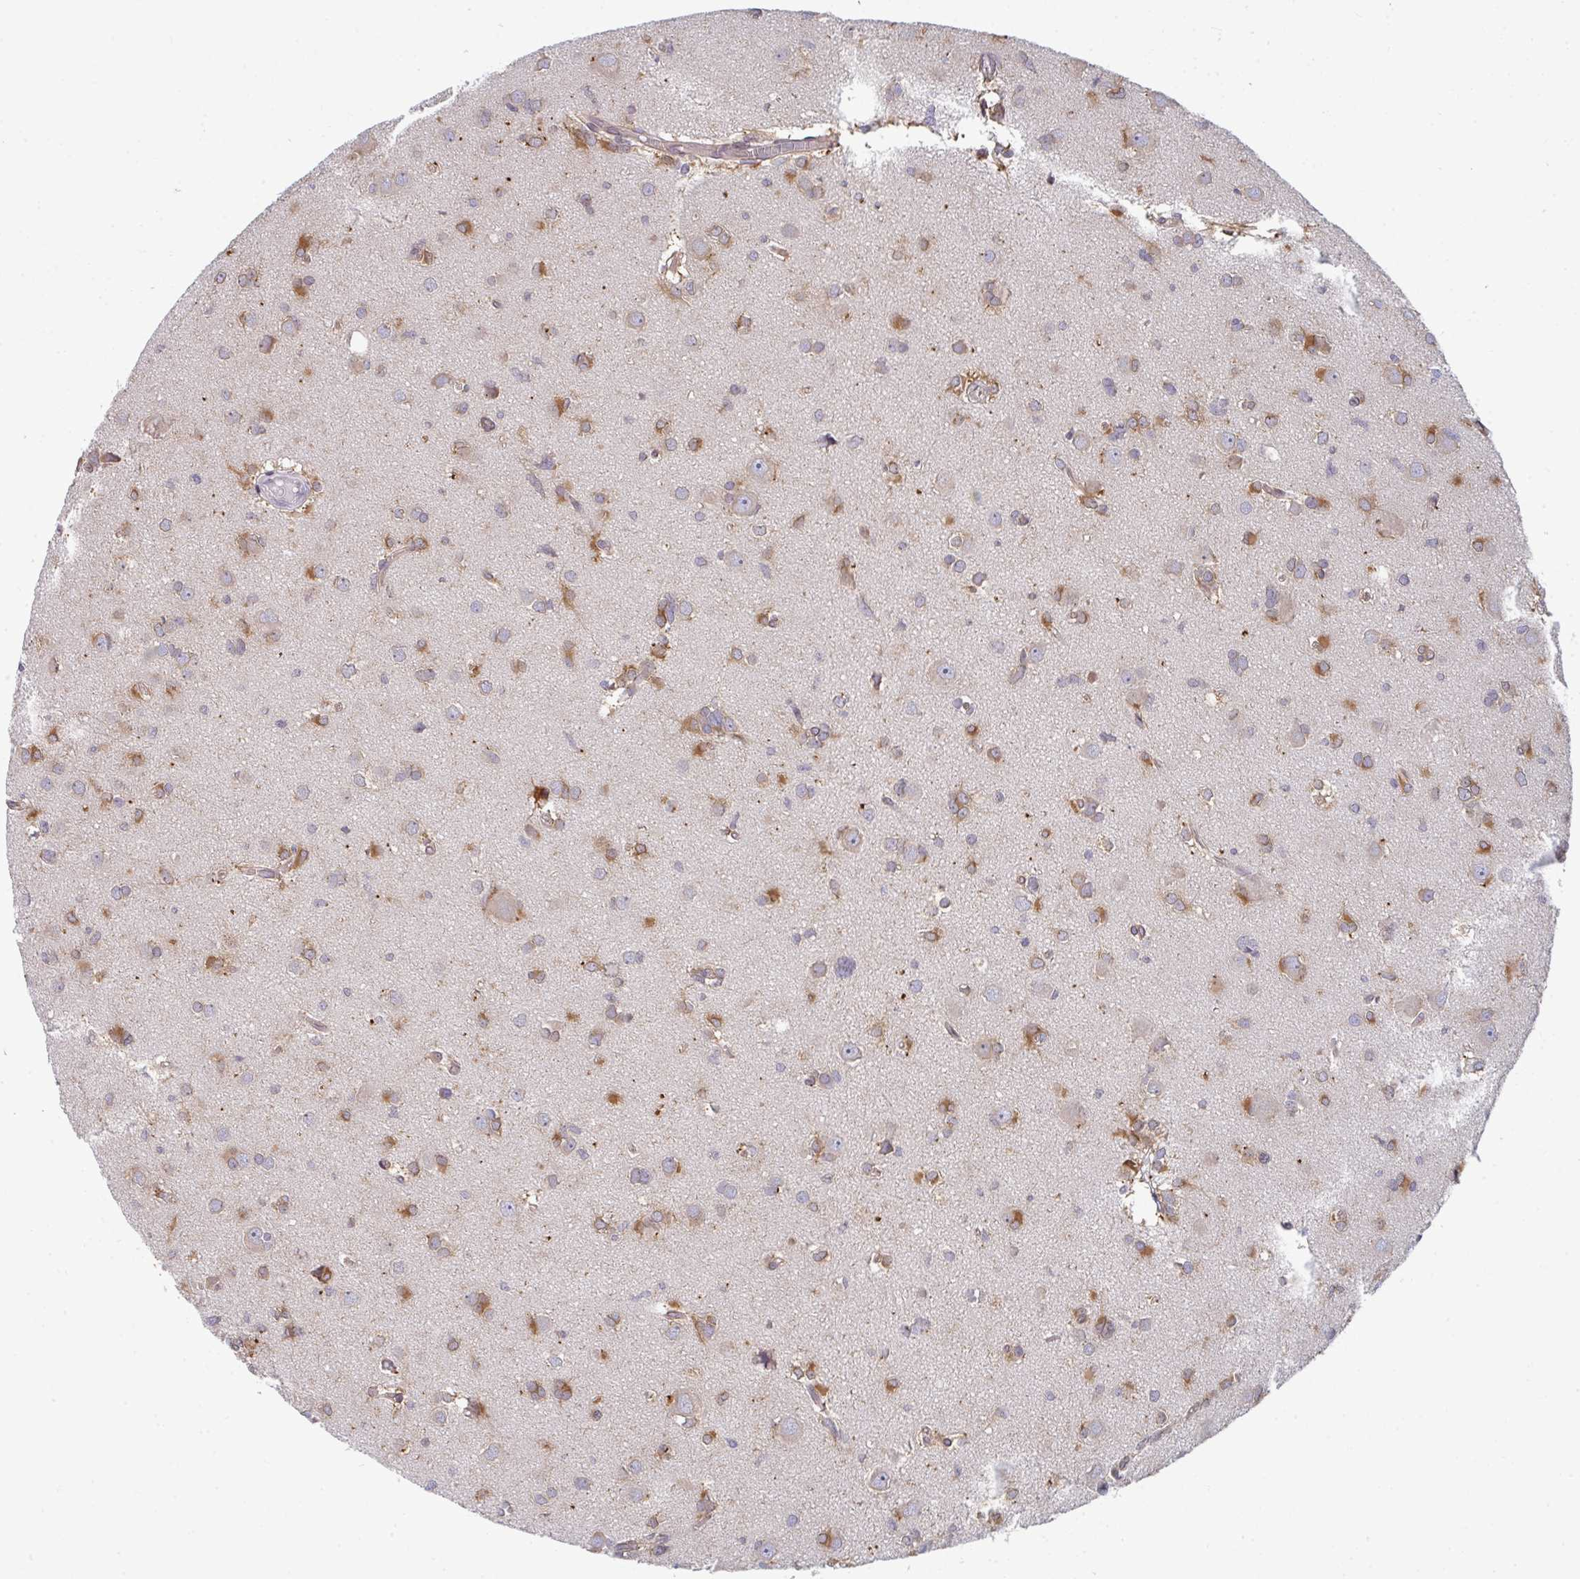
{"staining": {"intensity": "moderate", "quantity": "25%-75%", "location": "cytoplasmic/membranous"}, "tissue": "glioma", "cell_type": "Tumor cells", "image_type": "cancer", "snomed": [{"axis": "morphology", "description": "Glioma, malignant, High grade"}, {"axis": "topography", "description": "Brain"}], "caption": "Immunohistochemical staining of glioma exhibits moderate cytoplasmic/membranous protein staining in approximately 25%-75% of tumor cells.", "gene": "LYSMD4", "patient": {"sex": "male", "age": 23}}